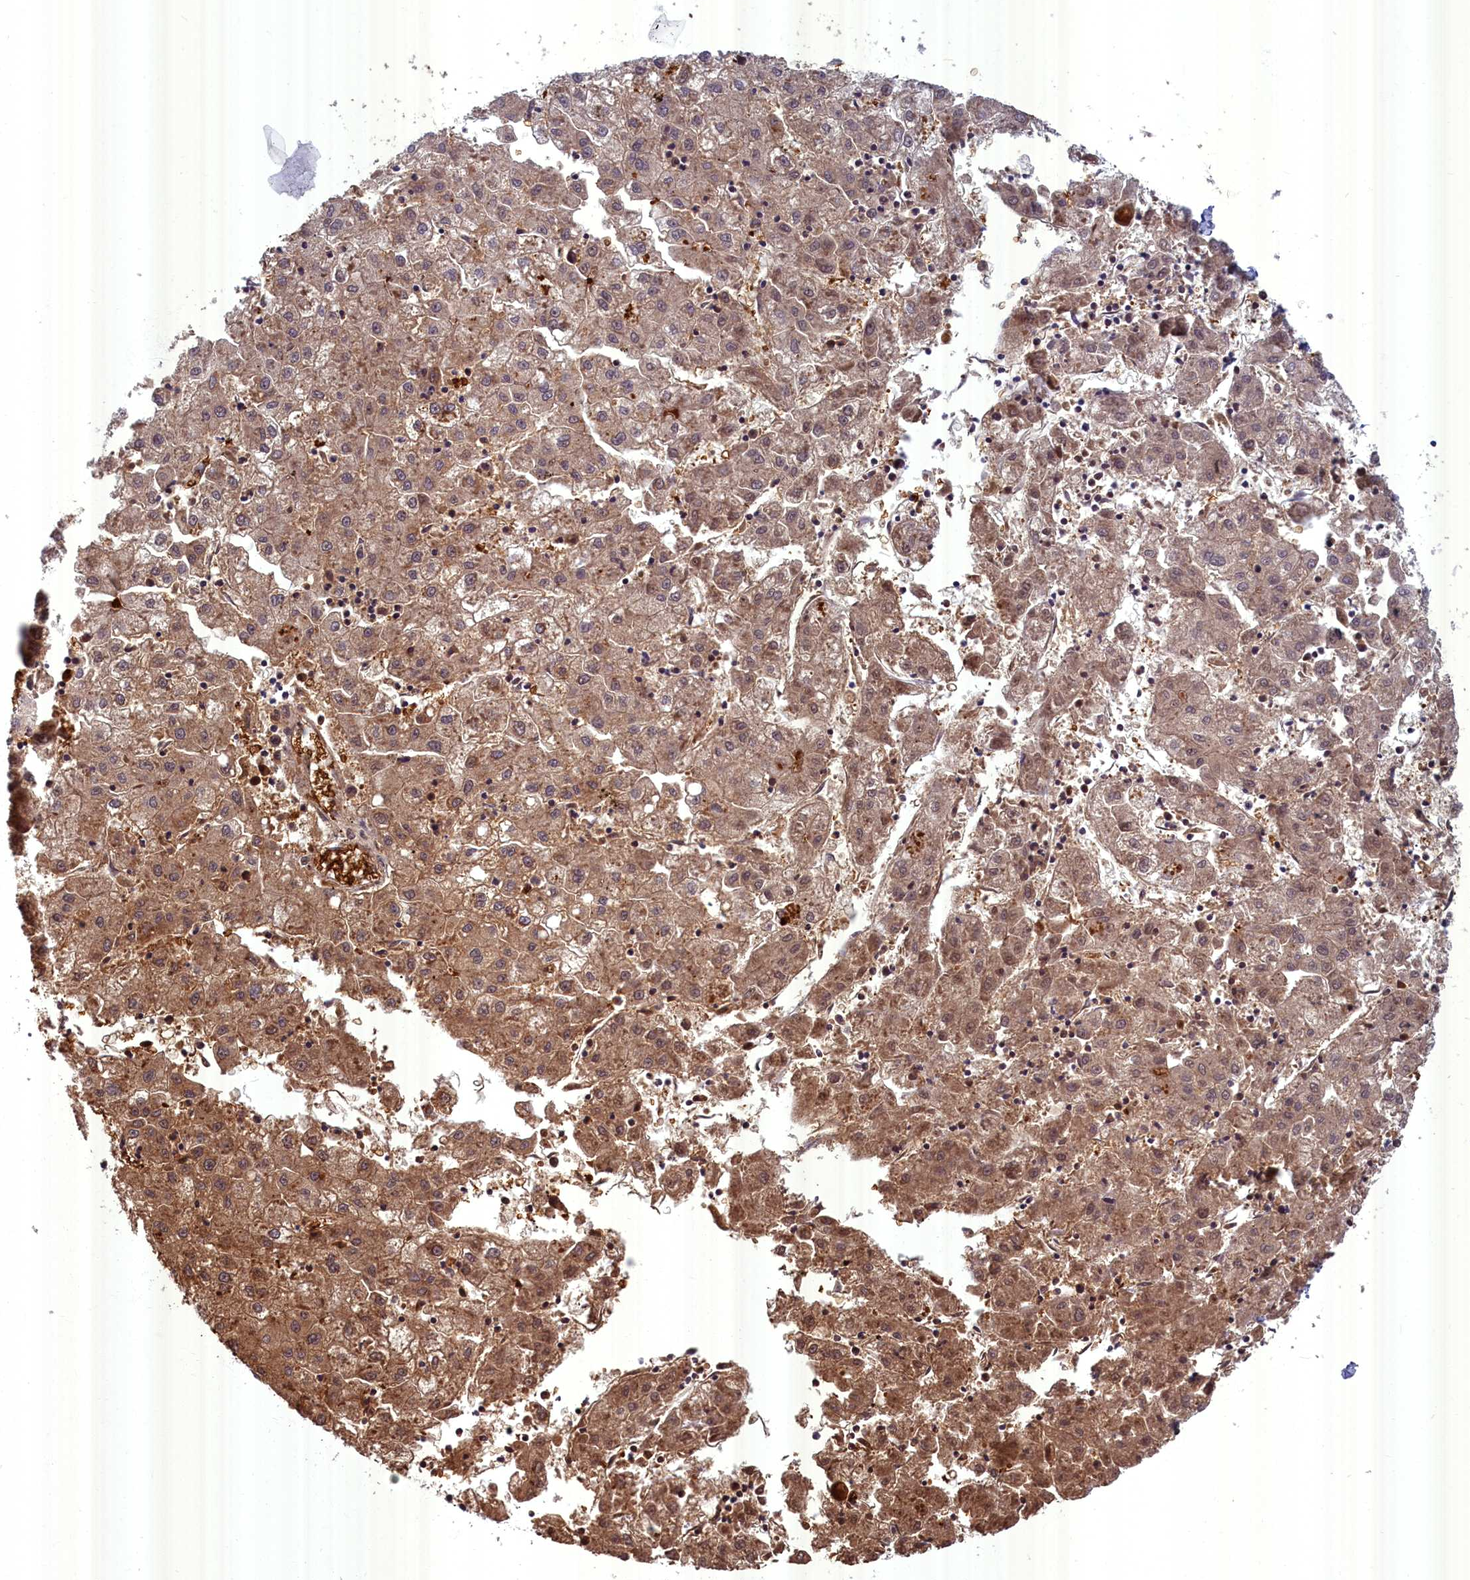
{"staining": {"intensity": "moderate", "quantity": ">75%", "location": "cytoplasmic/membranous,nuclear"}, "tissue": "liver cancer", "cell_type": "Tumor cells", "image_type": "cancer", "snomed": [{"axis": "morphology", "description": "Carcinoma, Hepatocellular, NOS"}, {"axis": "topography", "description": "Liver"}], "caption": "IHC histopathology image of human liver hepatocellular carcinoma stained for a protein (brown), which exhibits medium levels of moderate cytoplasmic/membranous and nuclear staining in approximately >75% of tumor cells.", "gene": "BLVRB", "patient": {"sex": "male", "age": 72}}